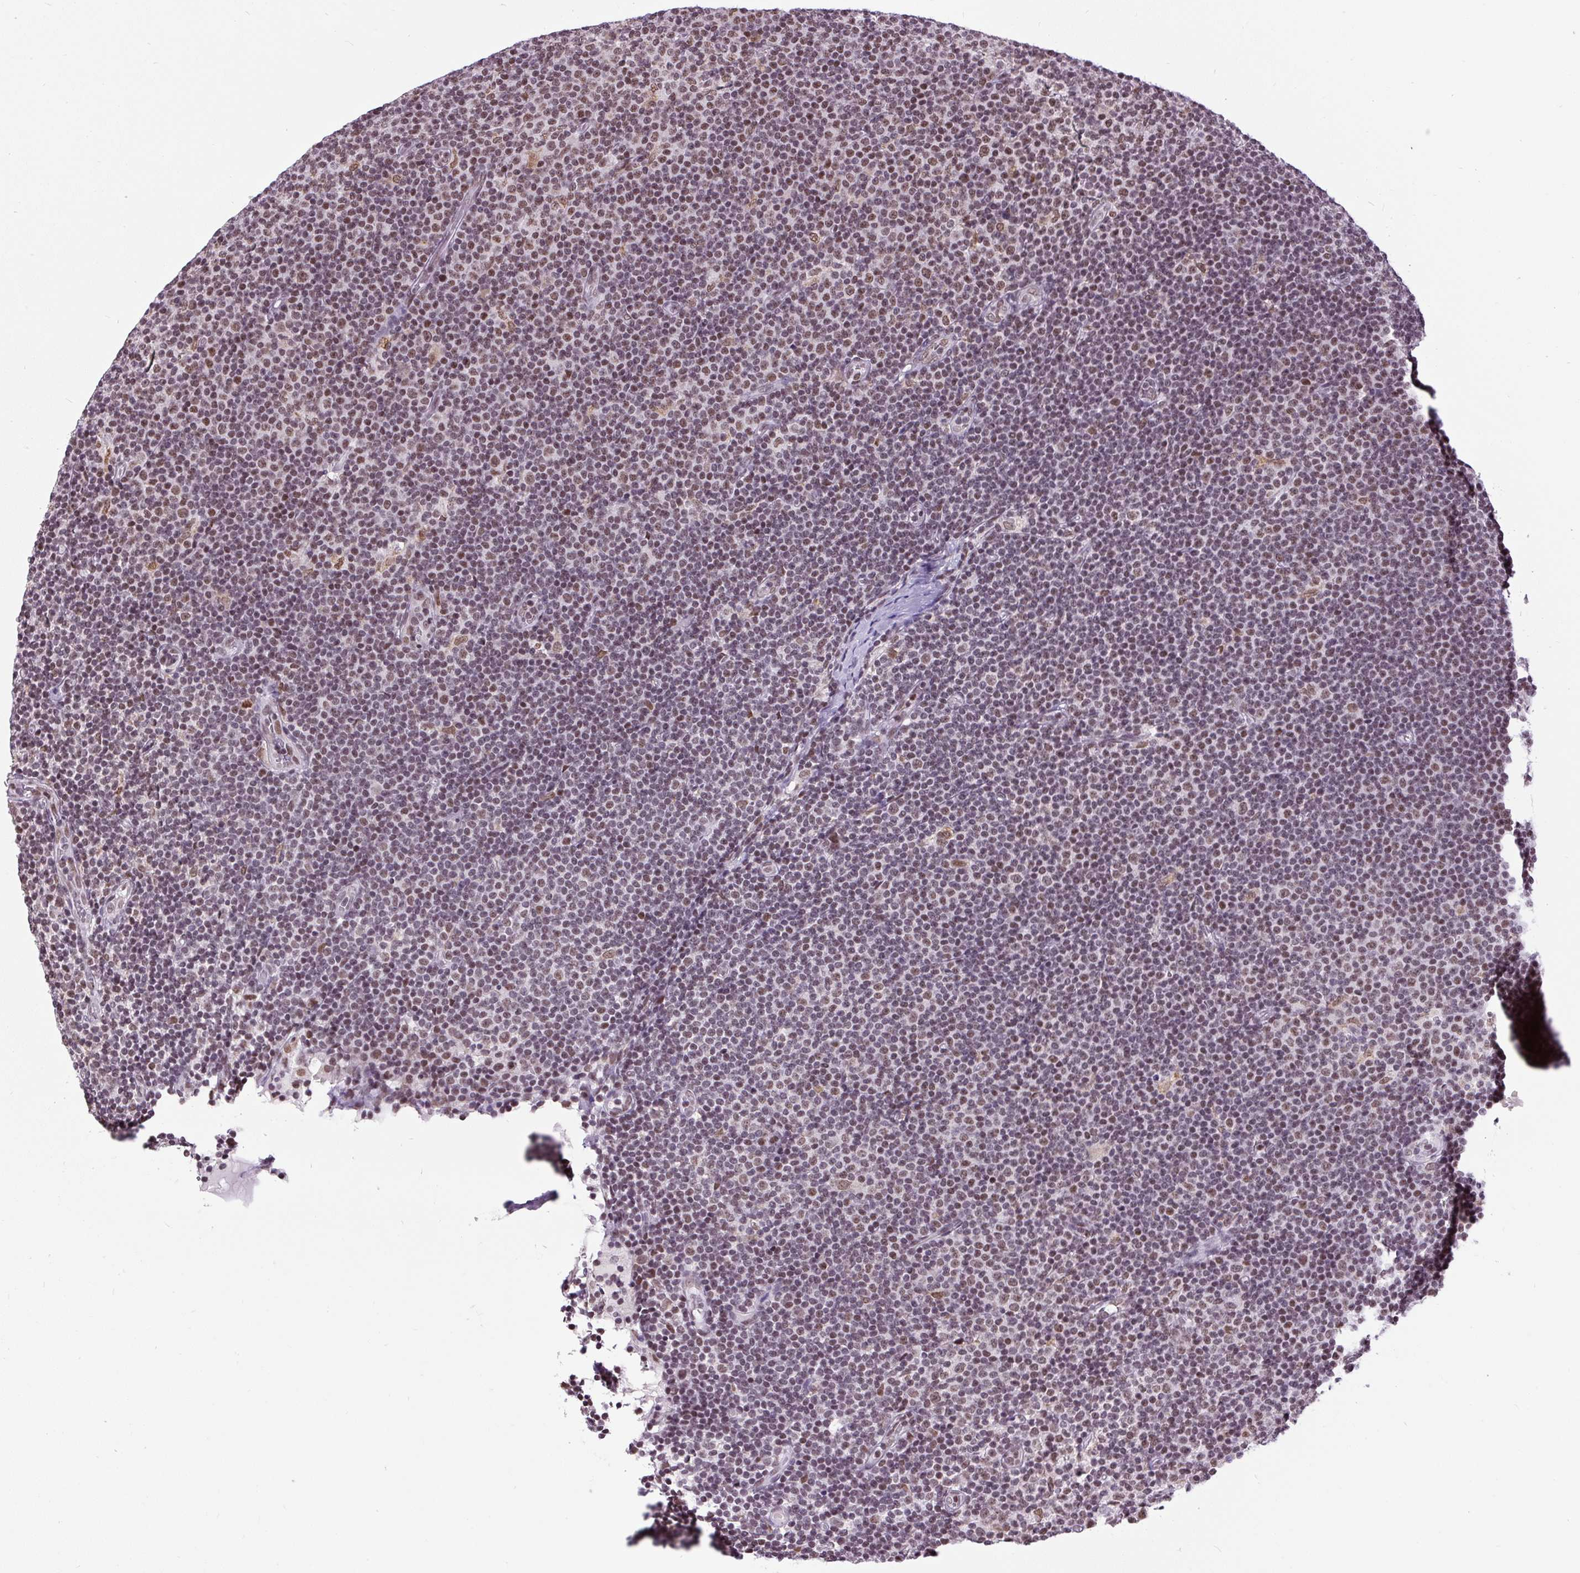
{"staining": {"intensity": "moderate", "quantity": "25%-75%", "location": "nuclear"}, "tissue": "lymphoma", "cell_type": "Tumor cells", "image_type": "cancer", "snomed": [{"axis": "morphology", "description": "Malignant lymphoma, non-Hodgkin's type, Low grade"}, {"axis": "topography", "description": "Lymph node"}], "caption": "This histopathology image demonstrates IHC staining of low-grade malignant lymphoma, non-Hodgkin's type, with medium moderate nuclear expression in about 25%-75% of tumor cells.", "gene": "ZNF672", "patient": {"sex": "male", "age": 48}}